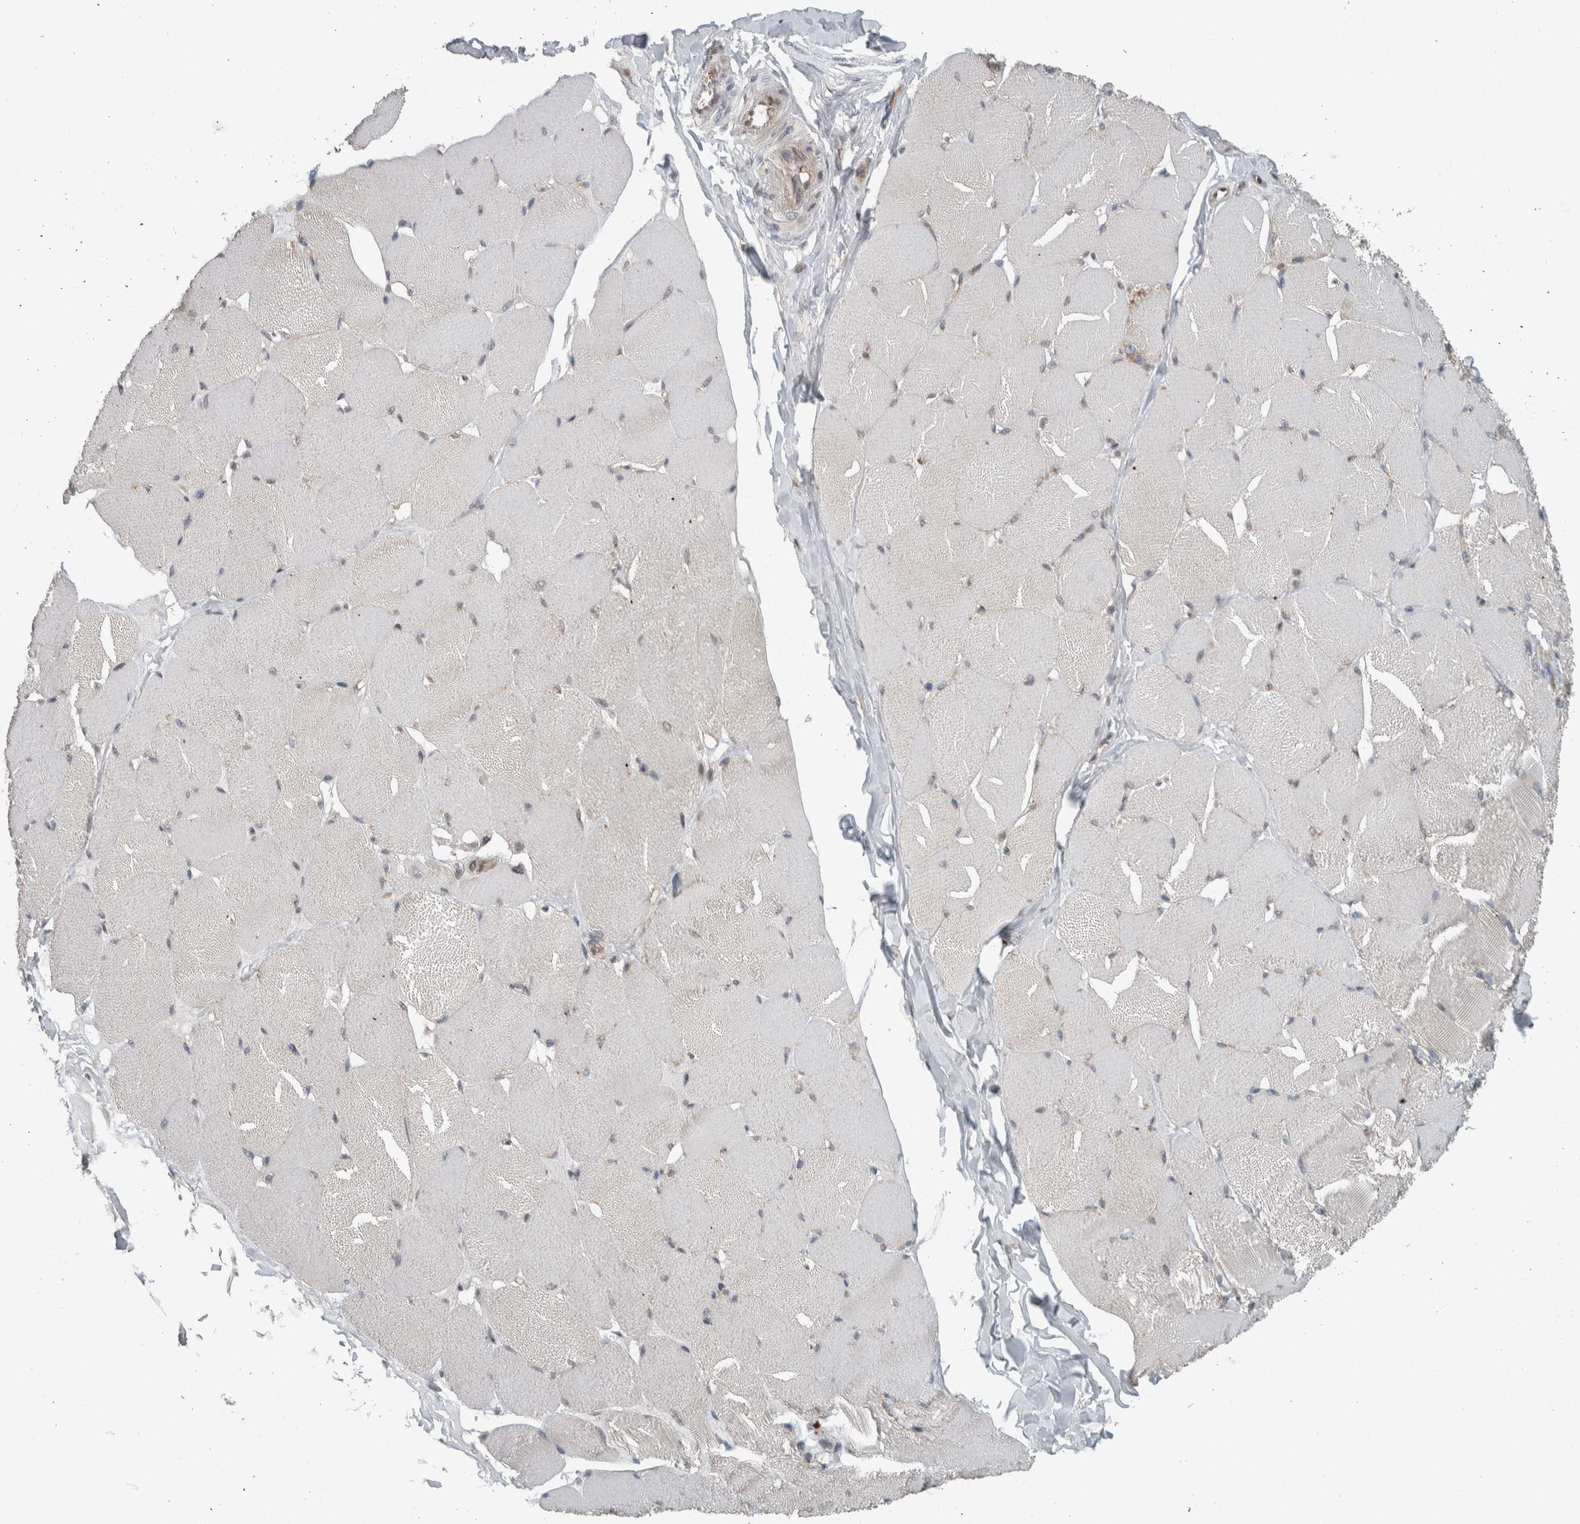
{"staining": {"intensity": "negative", "quantity": "none", "location": "none"}, "tissue": "skeletal muscle", "cell_type": "Myocytes", "image_type": "normal", "snomed": [{"axis": "morphology", "description": "Normal tissue, NOS"}, {"axis": "topography", "description": "Skin"}, {"axis": "topography", "description": "Skeletal muscle"}], "caption": "The immunohistochemistry (IHC) image has no significant staining in myocytes of skeletal muscle.", "gene": "MYO1E", "patient": {"sex": "male", "age": 83}}